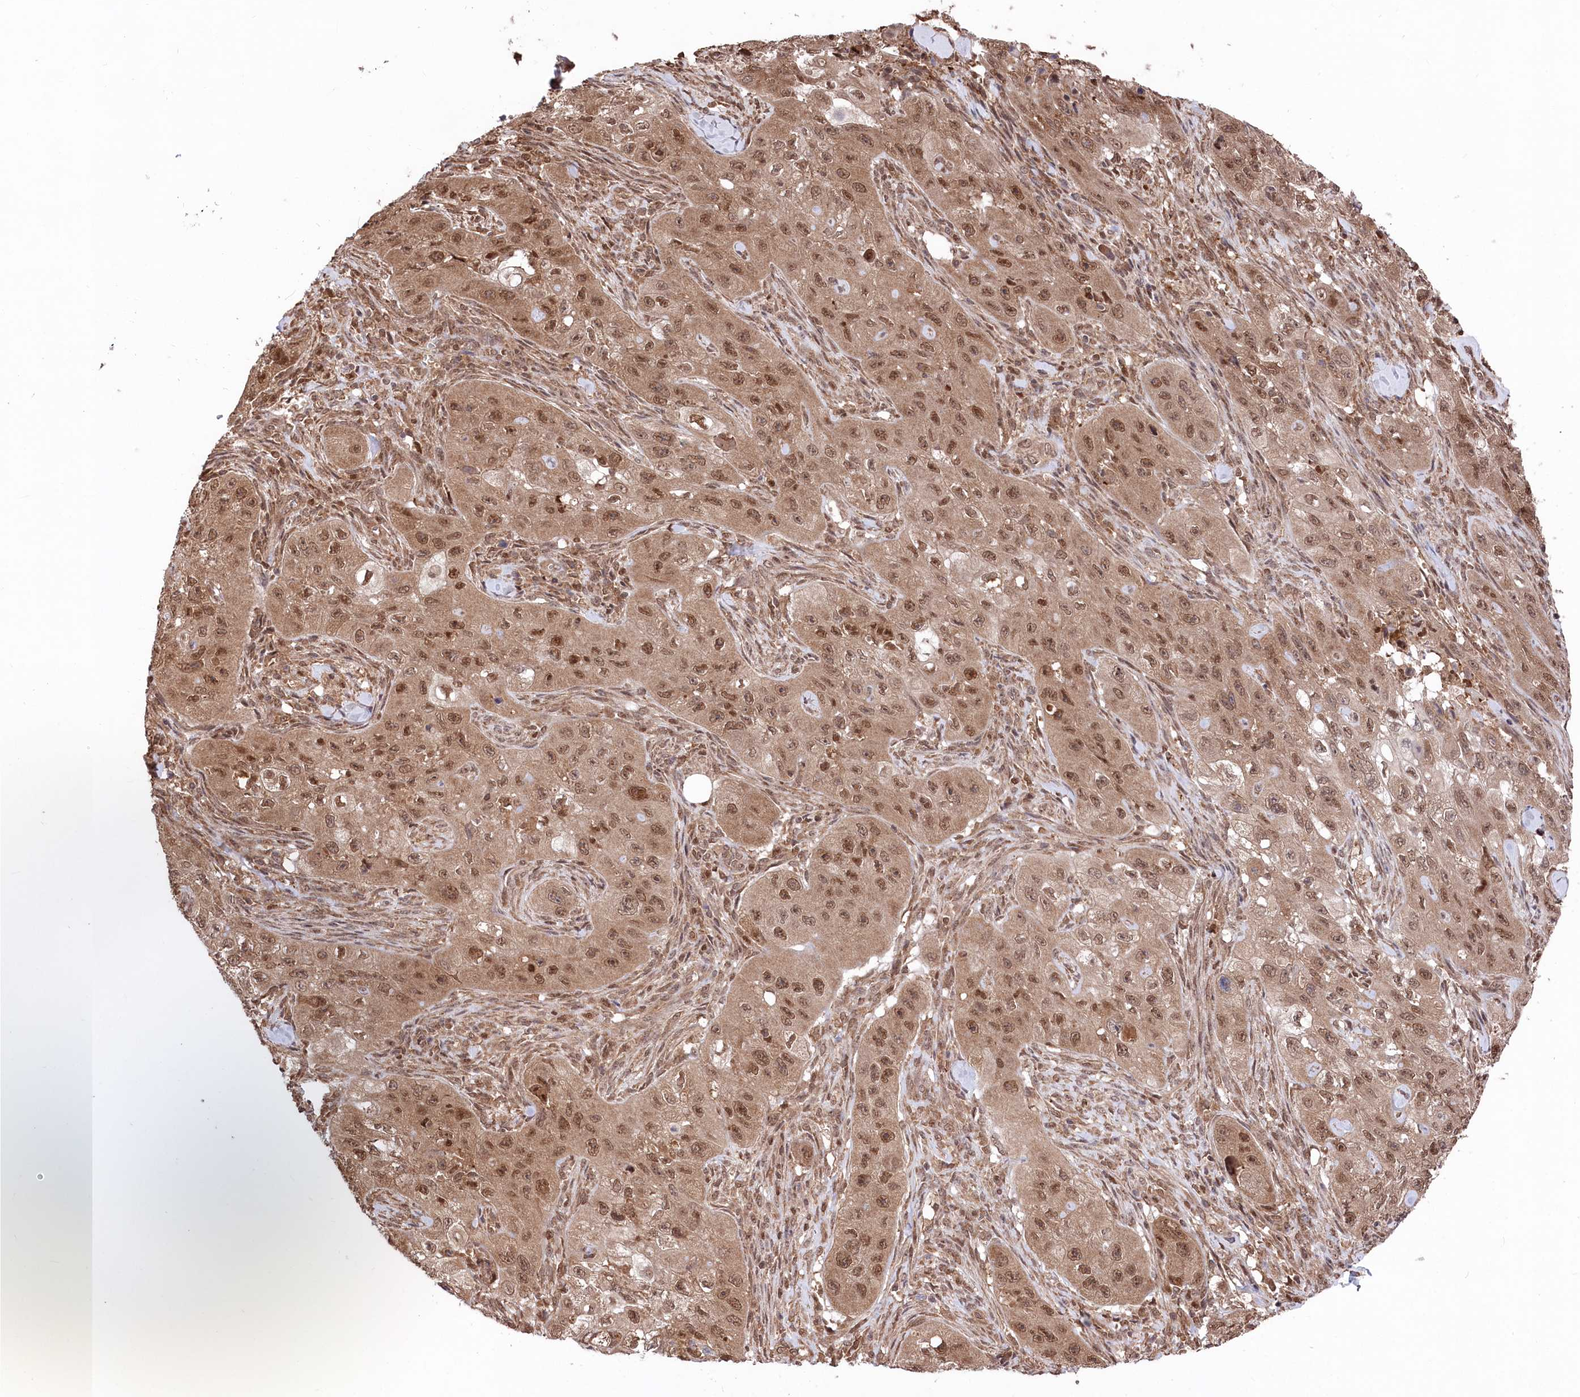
{"staining": {"intensity": "moderate", "quantity": ">75%", "location": "cytoplasmic/membranous,nuclear"}, "tissue": "skin cancer", "cell_type": "Tumor cells", "image_type": "cancer", "snomed": [{"axis": "morphology", "description": "Squamous cell carcinoma, NOS"}, {"axis": "topography", "description": "Skin"}, {"axis": "topography", "description": "Subcutis"}], "caption": "Moderate cytoplasmic/membranous and nuclear staining is seen in about >75% of tumor cells in skin cancer (squamous cell carcinoma).", "gene": "PSMA1", "patient": {"sex": "male", "age": 73}}